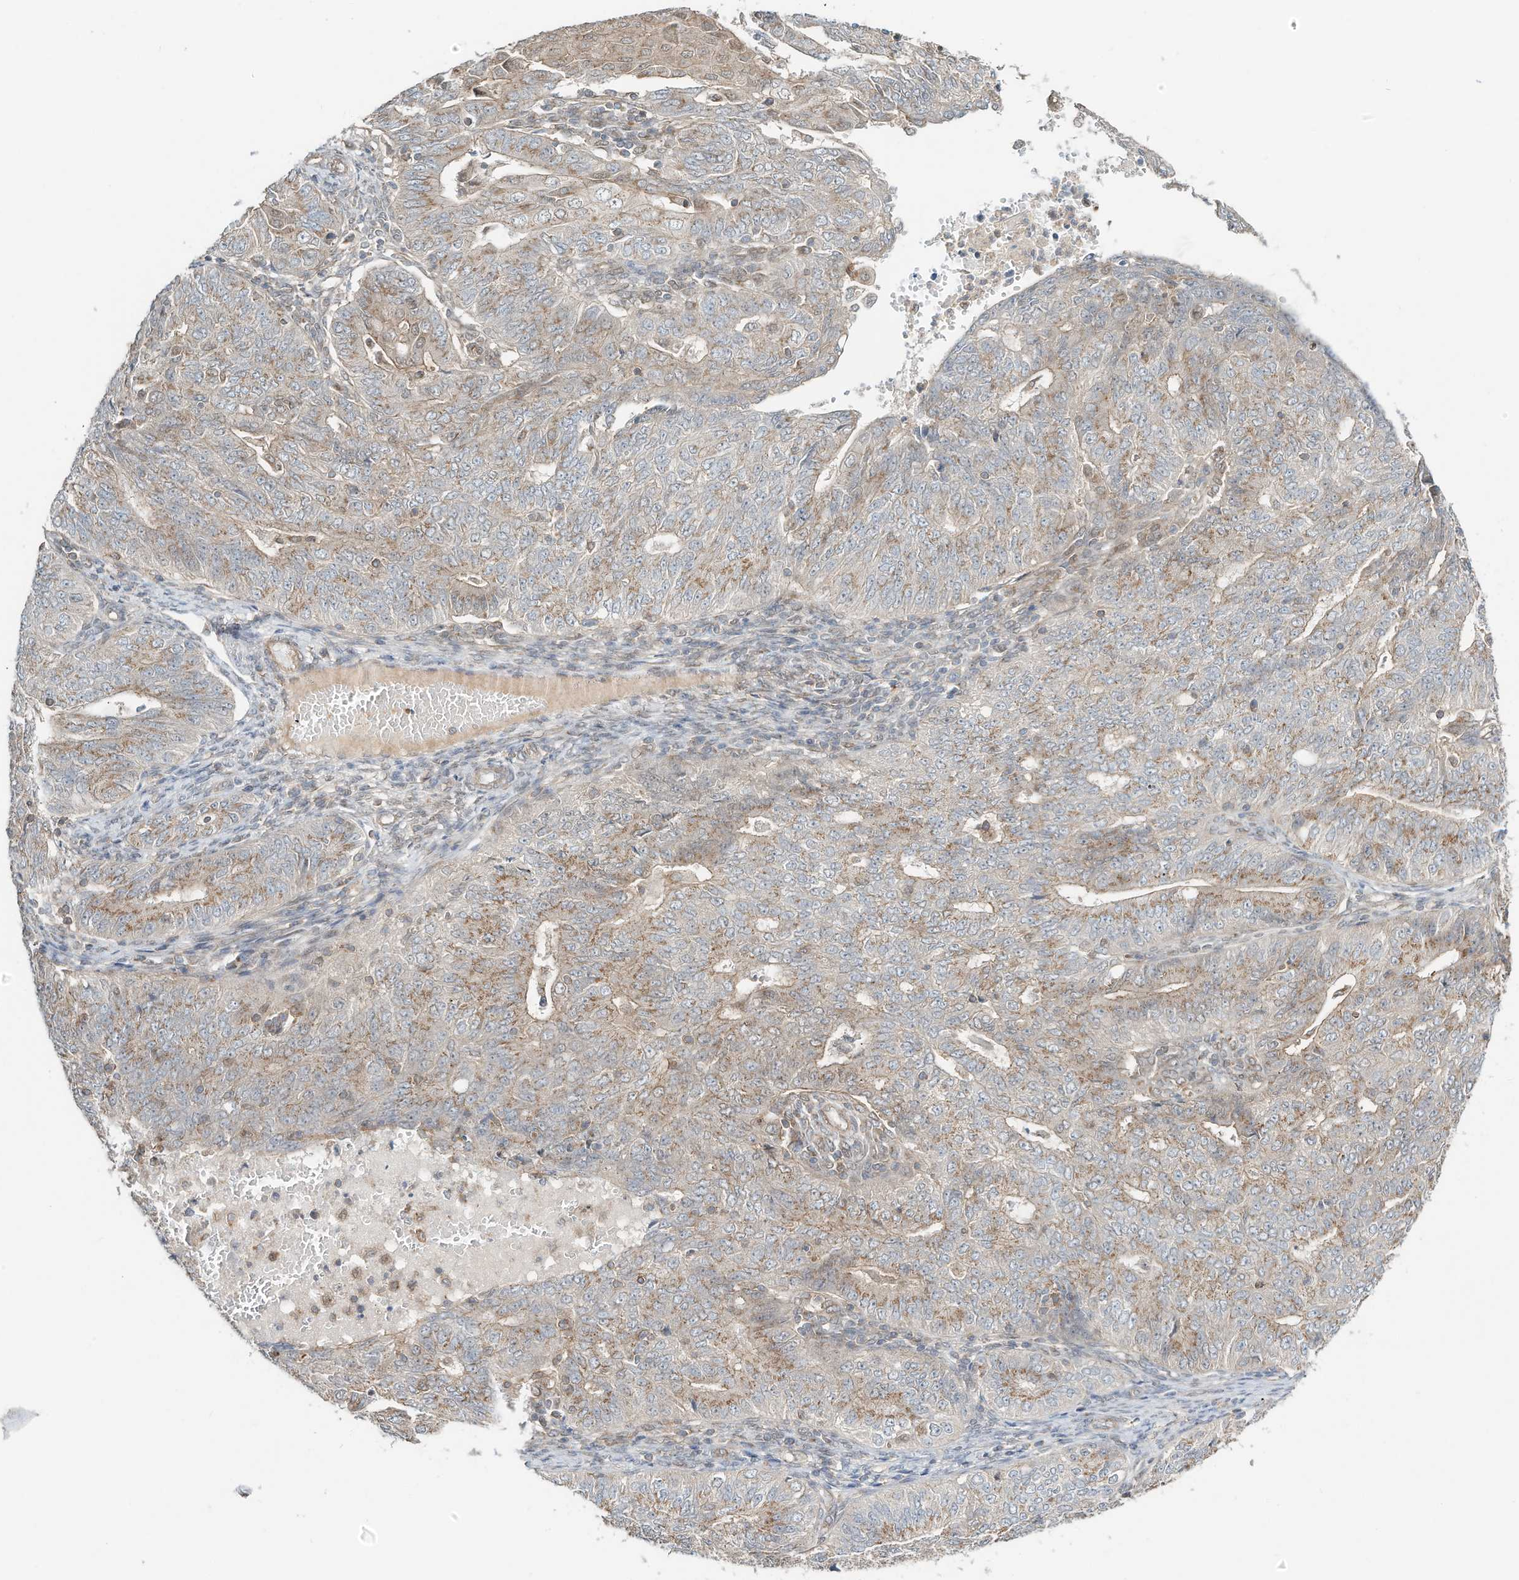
{"staining": {"intensity": "moderate", "quantity": "25%-75%", "location": "cytoplasmic/membranous"}, "tissue": "endometrial cancer", "cell_type": "Tumor cells", "image_type": "cancer", "snomed": [{"axis": "morphology", "description": "Adenocarcinoma, NOS"}, {"axis": "topography", "description": "Endometrium"}], "caption": "Endometrial cancer (adenocarcinoma) tissue reveals moderate cytoplasmic/membranous expression in about 25%-75% of tumor cells", "gene": "CUX1", "patient": {"sex": "female", "age": 32}}